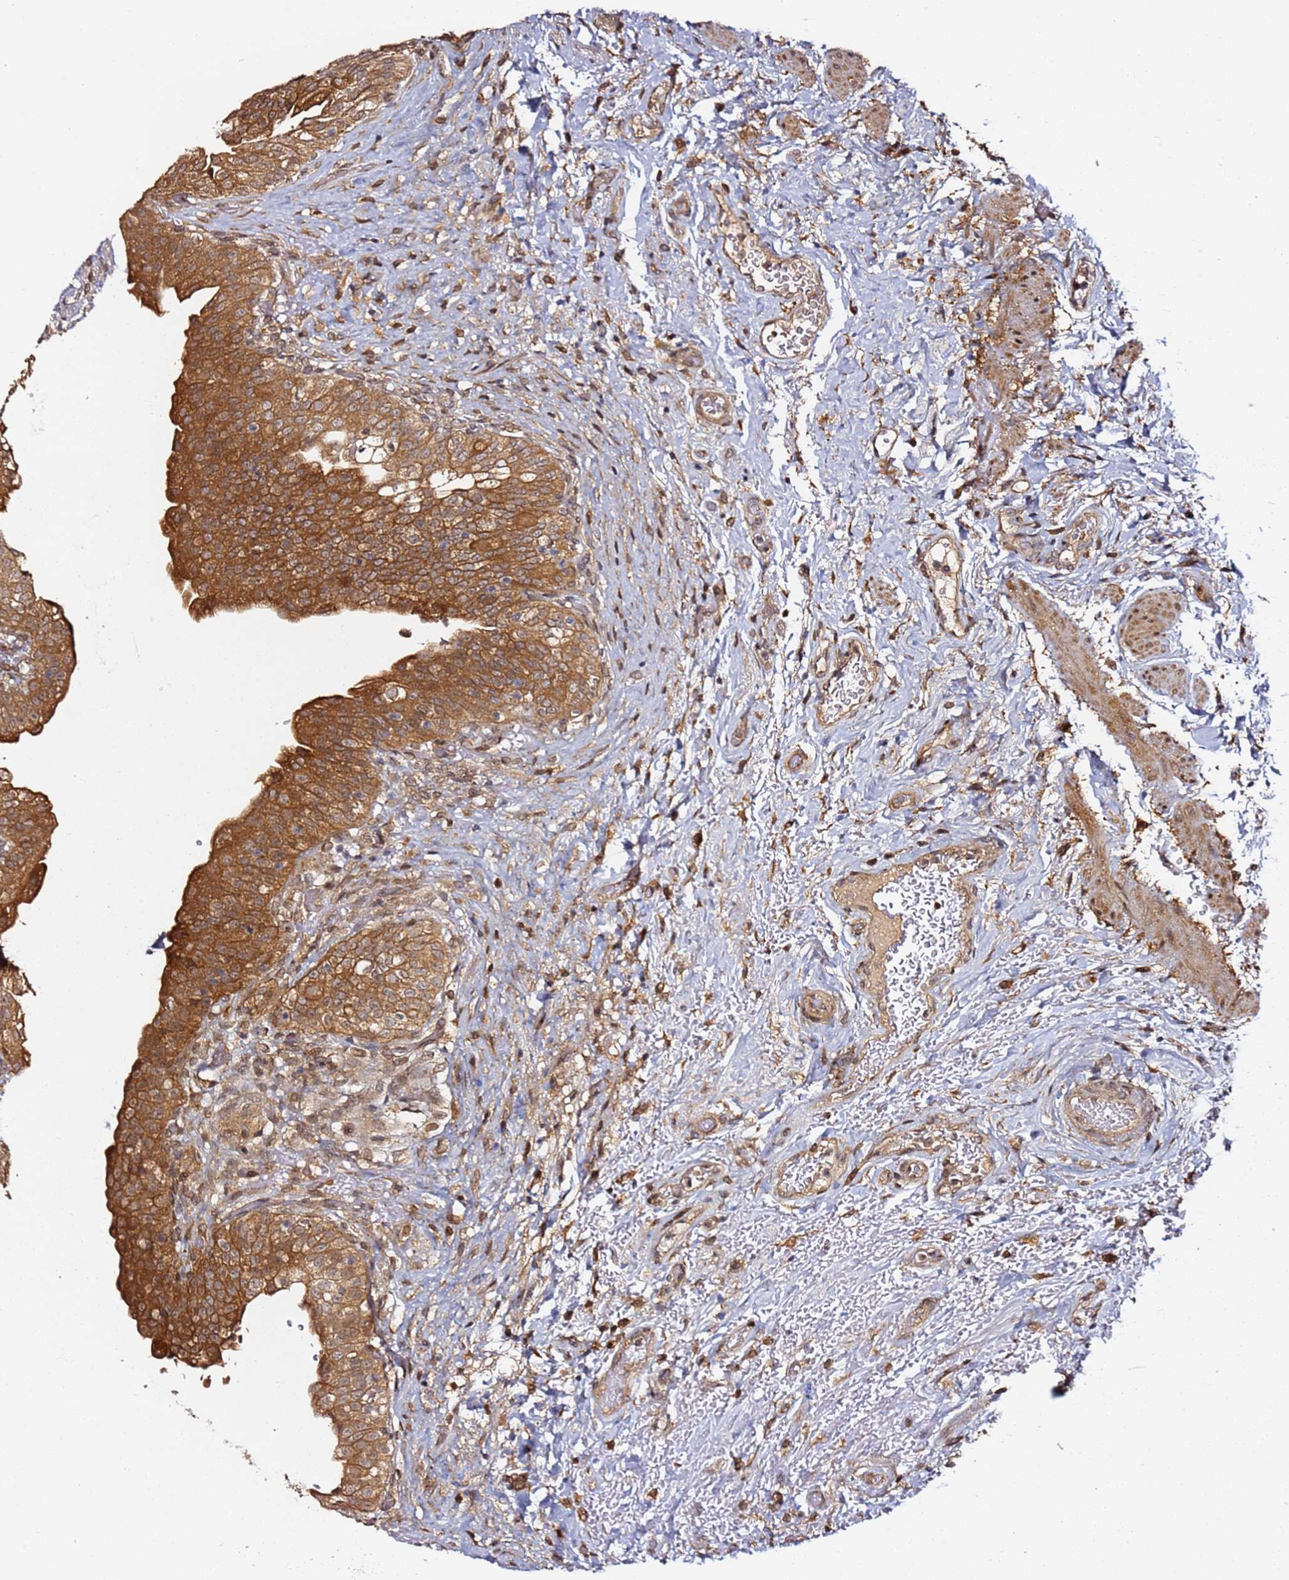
{"staining": {"intensity": "strong", "quantity": ">75%", "location": "cytoplasmic/membranous"}, "tissue": "urinary bladder", "cell_type": "Urothelial cells", "image_type": "normal", "snomed": [{"axis": "morphology", "description": "Normal tissue, NOS"}, {"axis": "topography", "description": "Urinary bladder"}], "caption": "Urinary bladder was stained to show a protein in brown. There is high levels of strong cytoplasmic/membranous positivity in about >75% of urothelial cells.", "gene": "PRKAB2", "patient": {"sex": "male", "age": 69}}